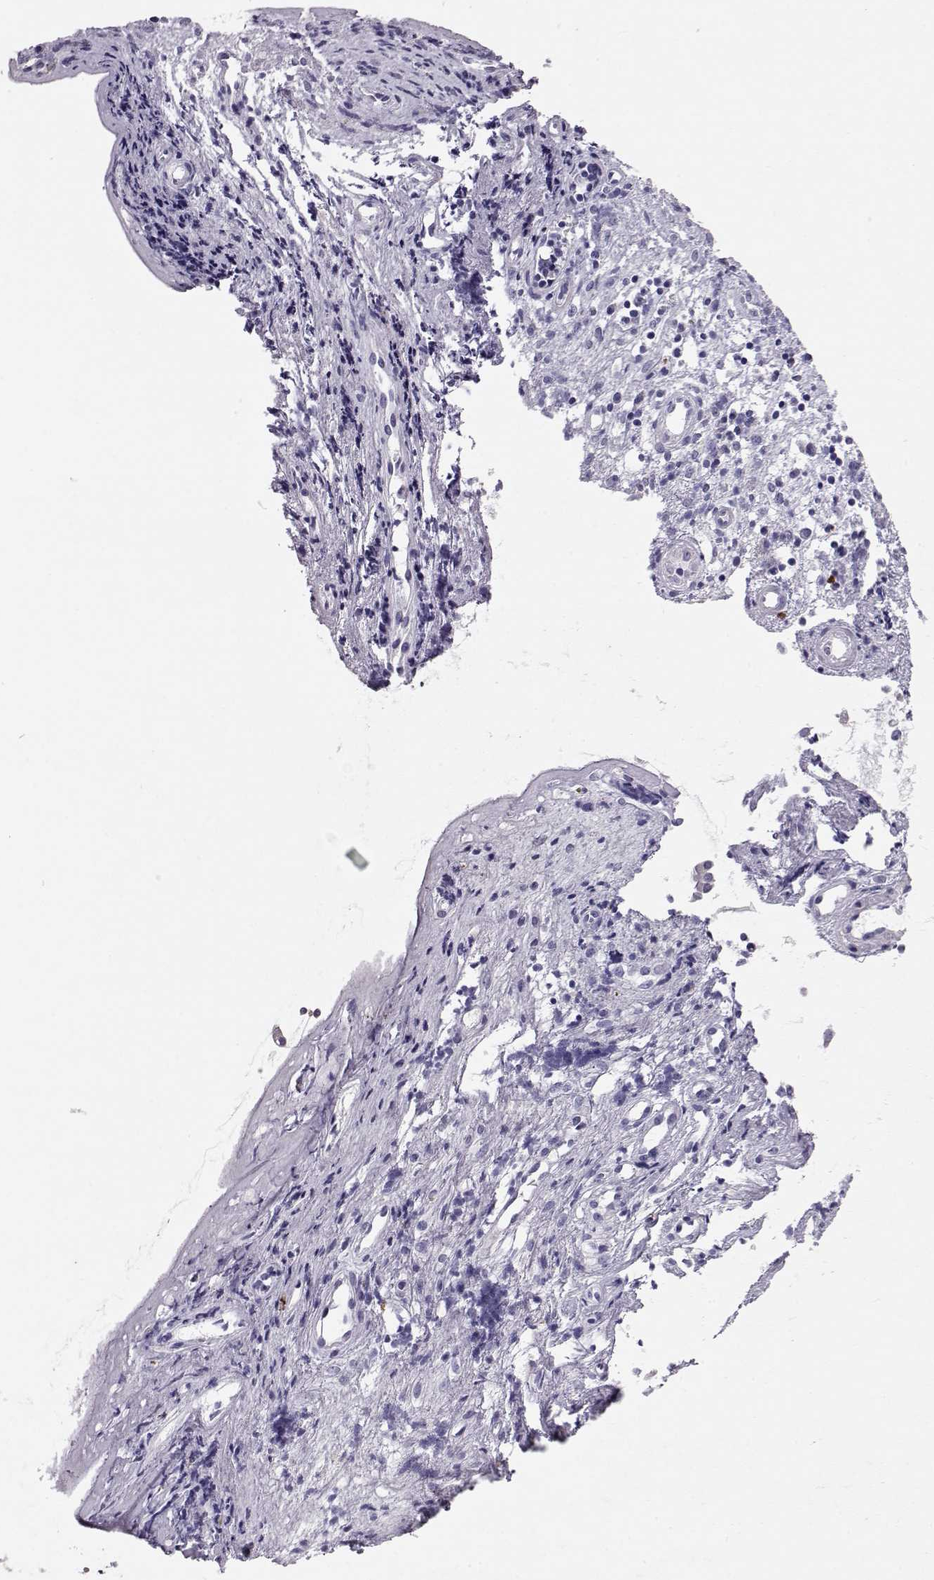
{"staining": {"intensity": "negative", "quantity": "none", "location": "none"}, "tissue": "nasopharynx", "cell_type": "Respiratory epithelial cells", "image_type": "normal", "snomed": [{"axis": "morphology", "description": "Normal tissue, NOS"}, {"axis": "topography", "description": "Nasopharynx"}], "caption": "Respiratory epithelial cells show no significant staining in normal nasopharynx.", "gene": "RD3", "patient": {"sex": "female", "age": 47}}